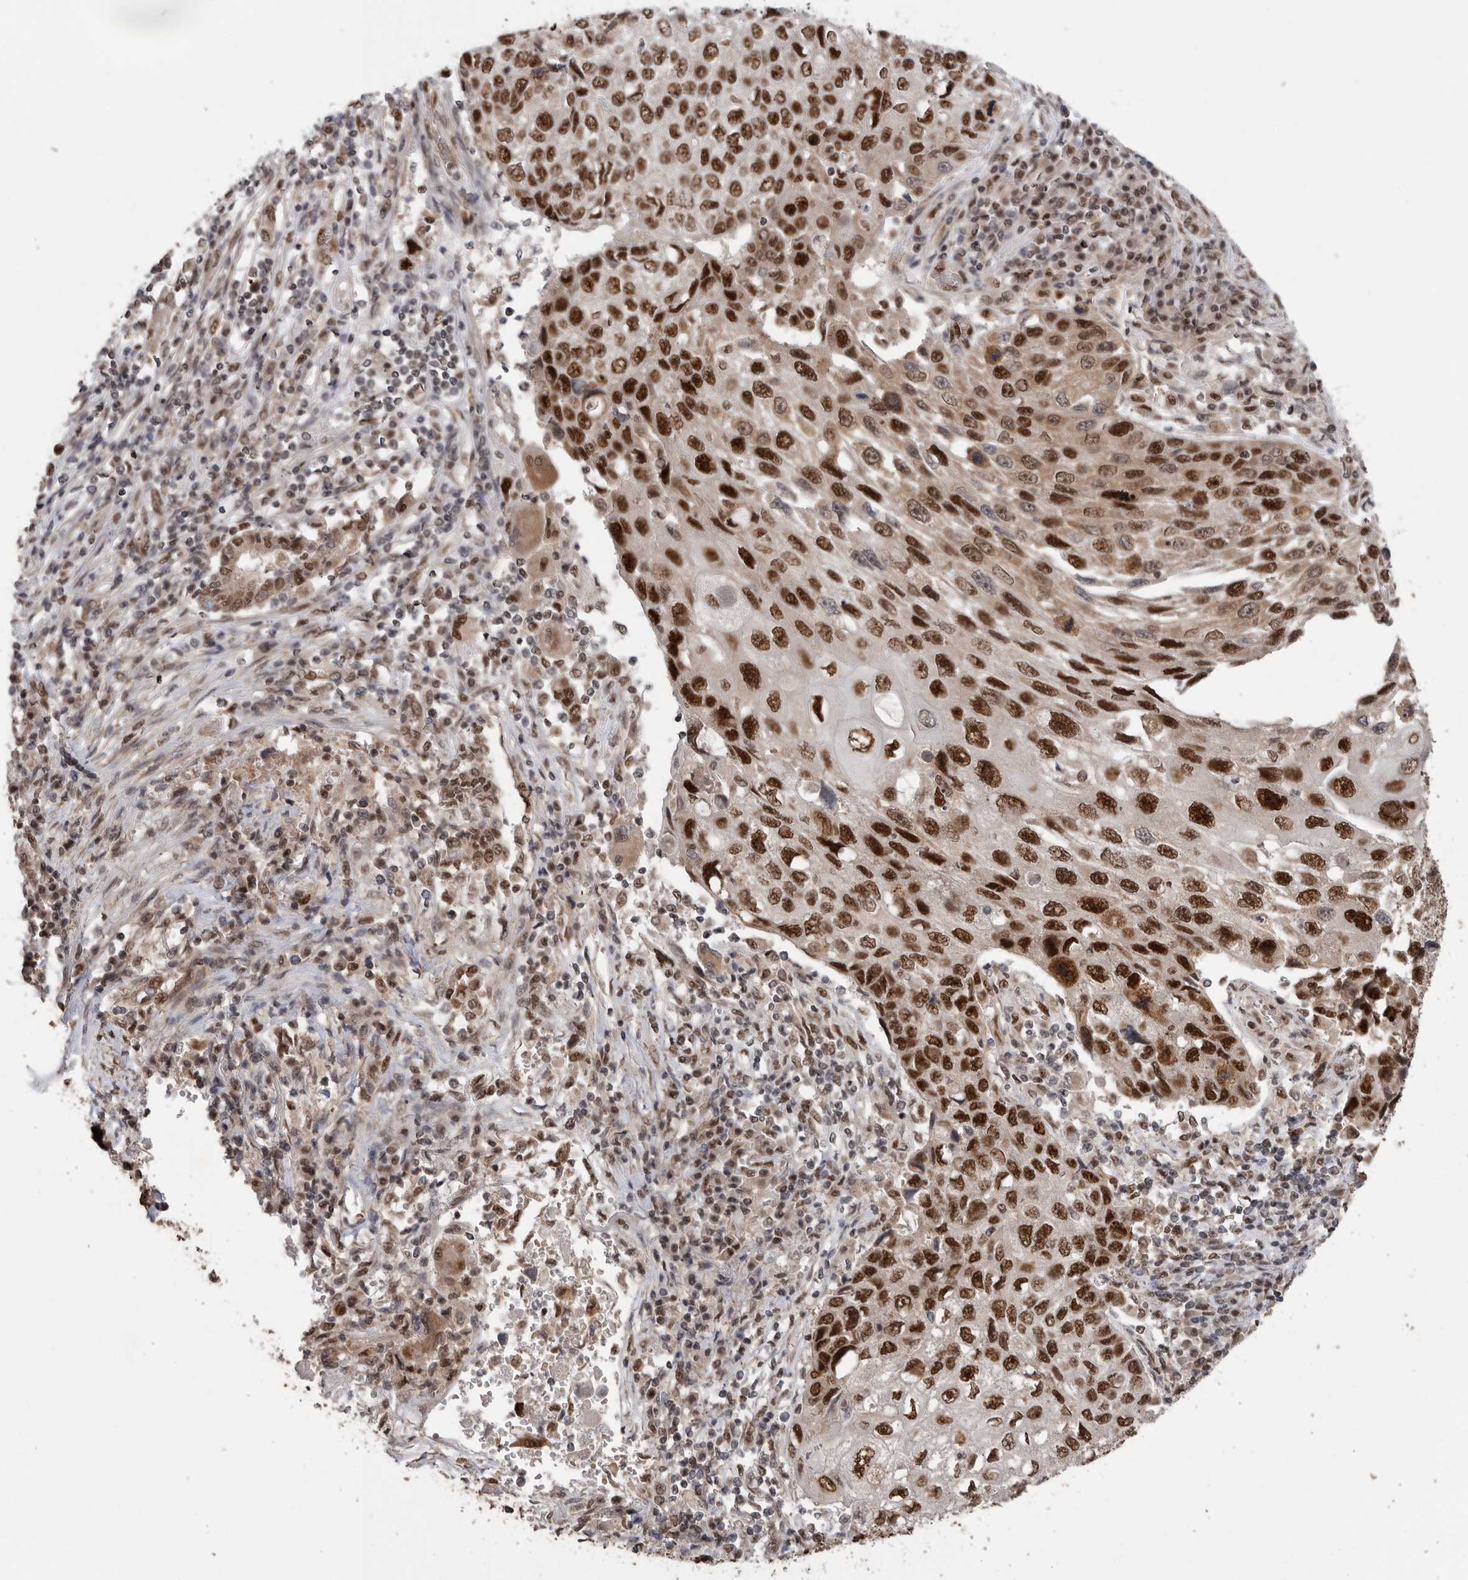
{"staining": {"intensity": "strong", "quantity": ">75%", "location": "nuclear"}, "tissue": "lung cancer", "cell_type": "Tumor cells", "image_type": "cancer", "snomed": [{"axis": "morphology", "description": "Squamous cell carcinoma, NOS"}, {"axis": "topography", "description": "Lung"}], "caption": "Immunohistochemical staining of human lung squamous cell carcinoma demonstrates strong nuclear protein positivity in about >75% of tumor cells.", "gene": "PPP1R10", "patient": {"sex": "male", "age": 61}}